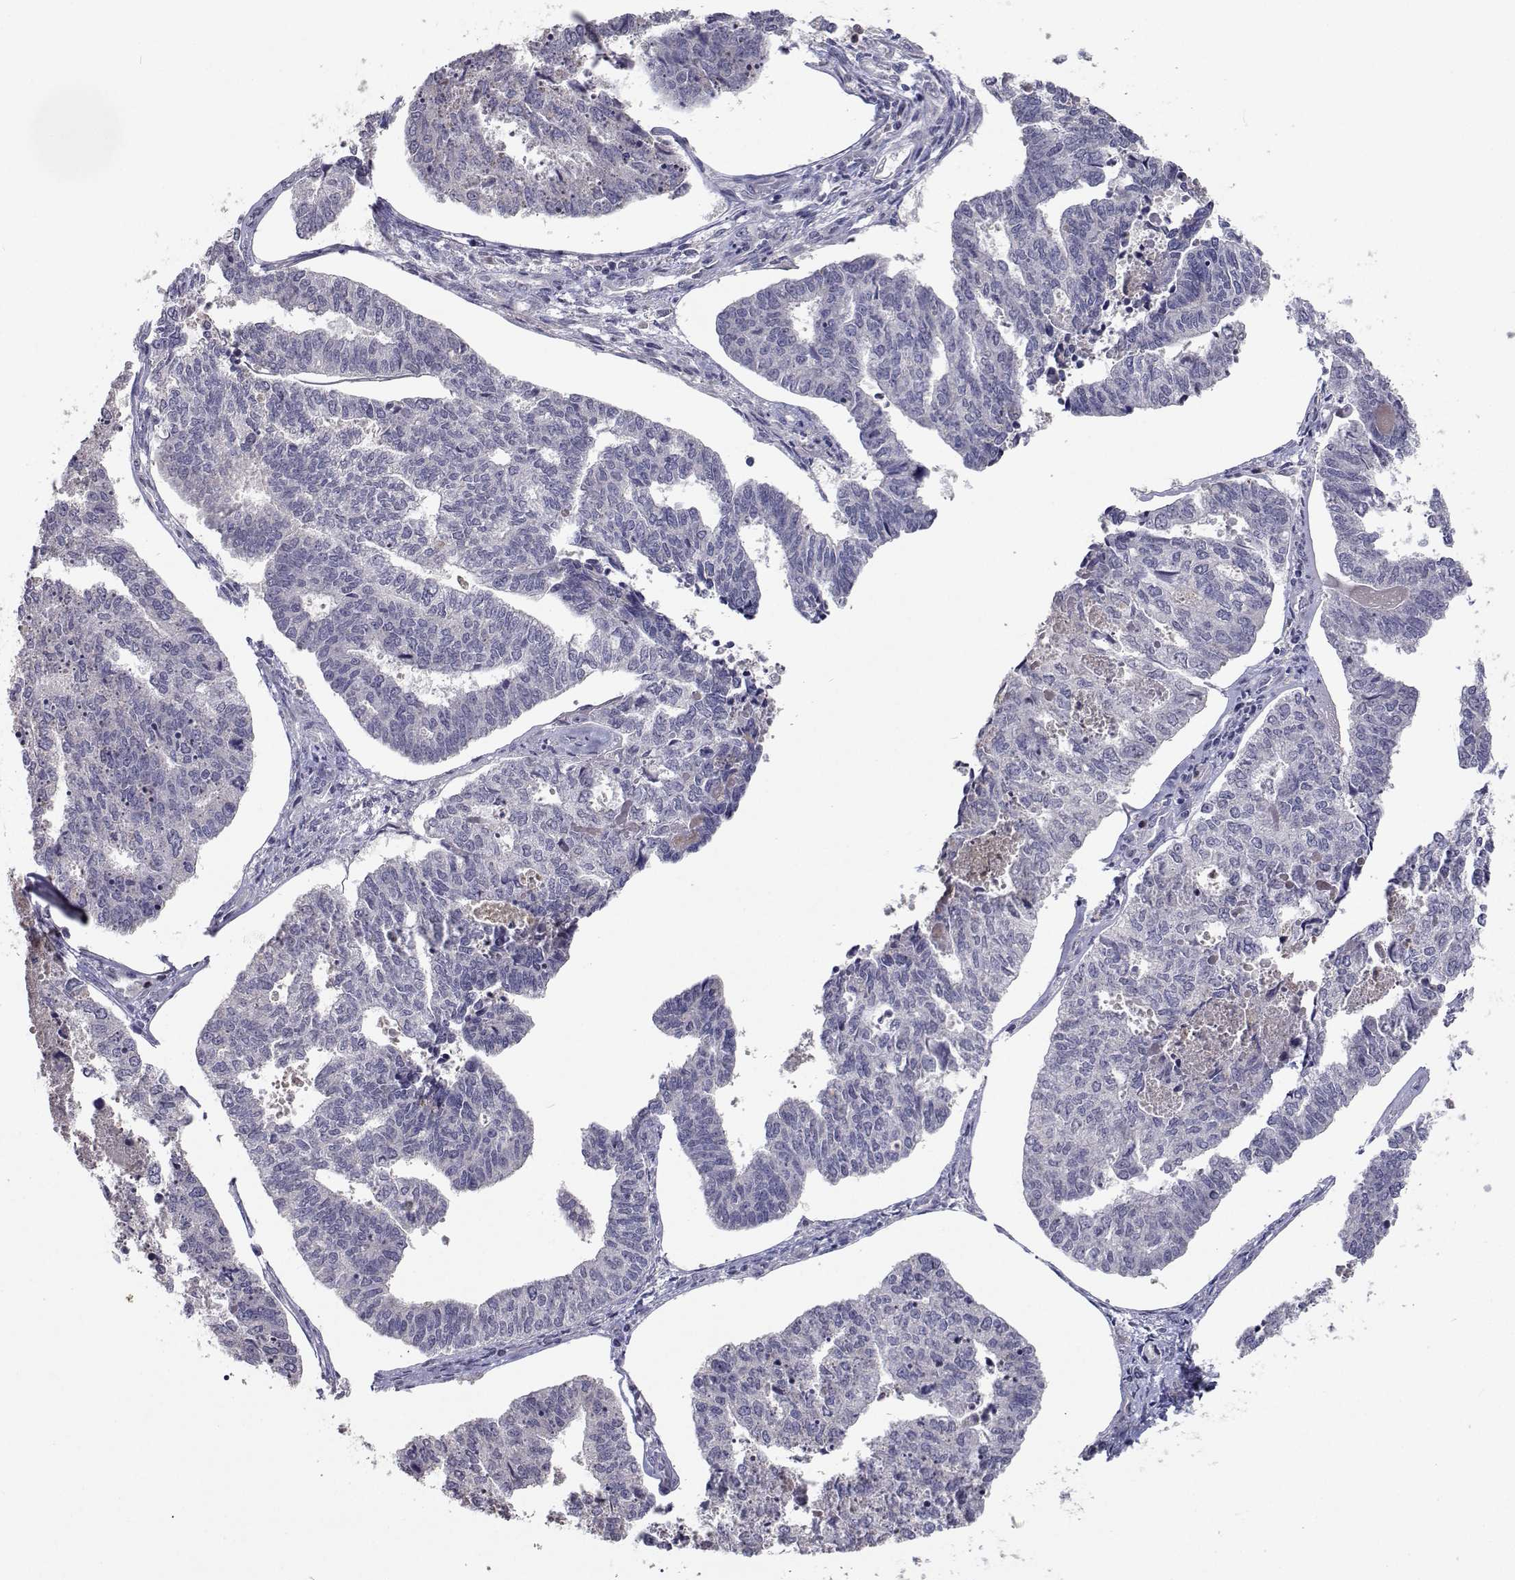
{"staining": {"intensity": "negative", "quantity": "none", "location": "none"}, "tissue": "endometrial cancer", "cell_type": "Tumor cells", "image_type": "cancer", "snomed": [{"axis": "morphology", "description": "Adenocarcinoma, NOS"}, {"axis": "topography", "description": "Endometrium"}], "caption": "Tumor cells are negative for brown protein staining in adenocarcinoma (endometrial).", "gene": "RBPJL", "patient": {"sex": "female", "age": 73}}